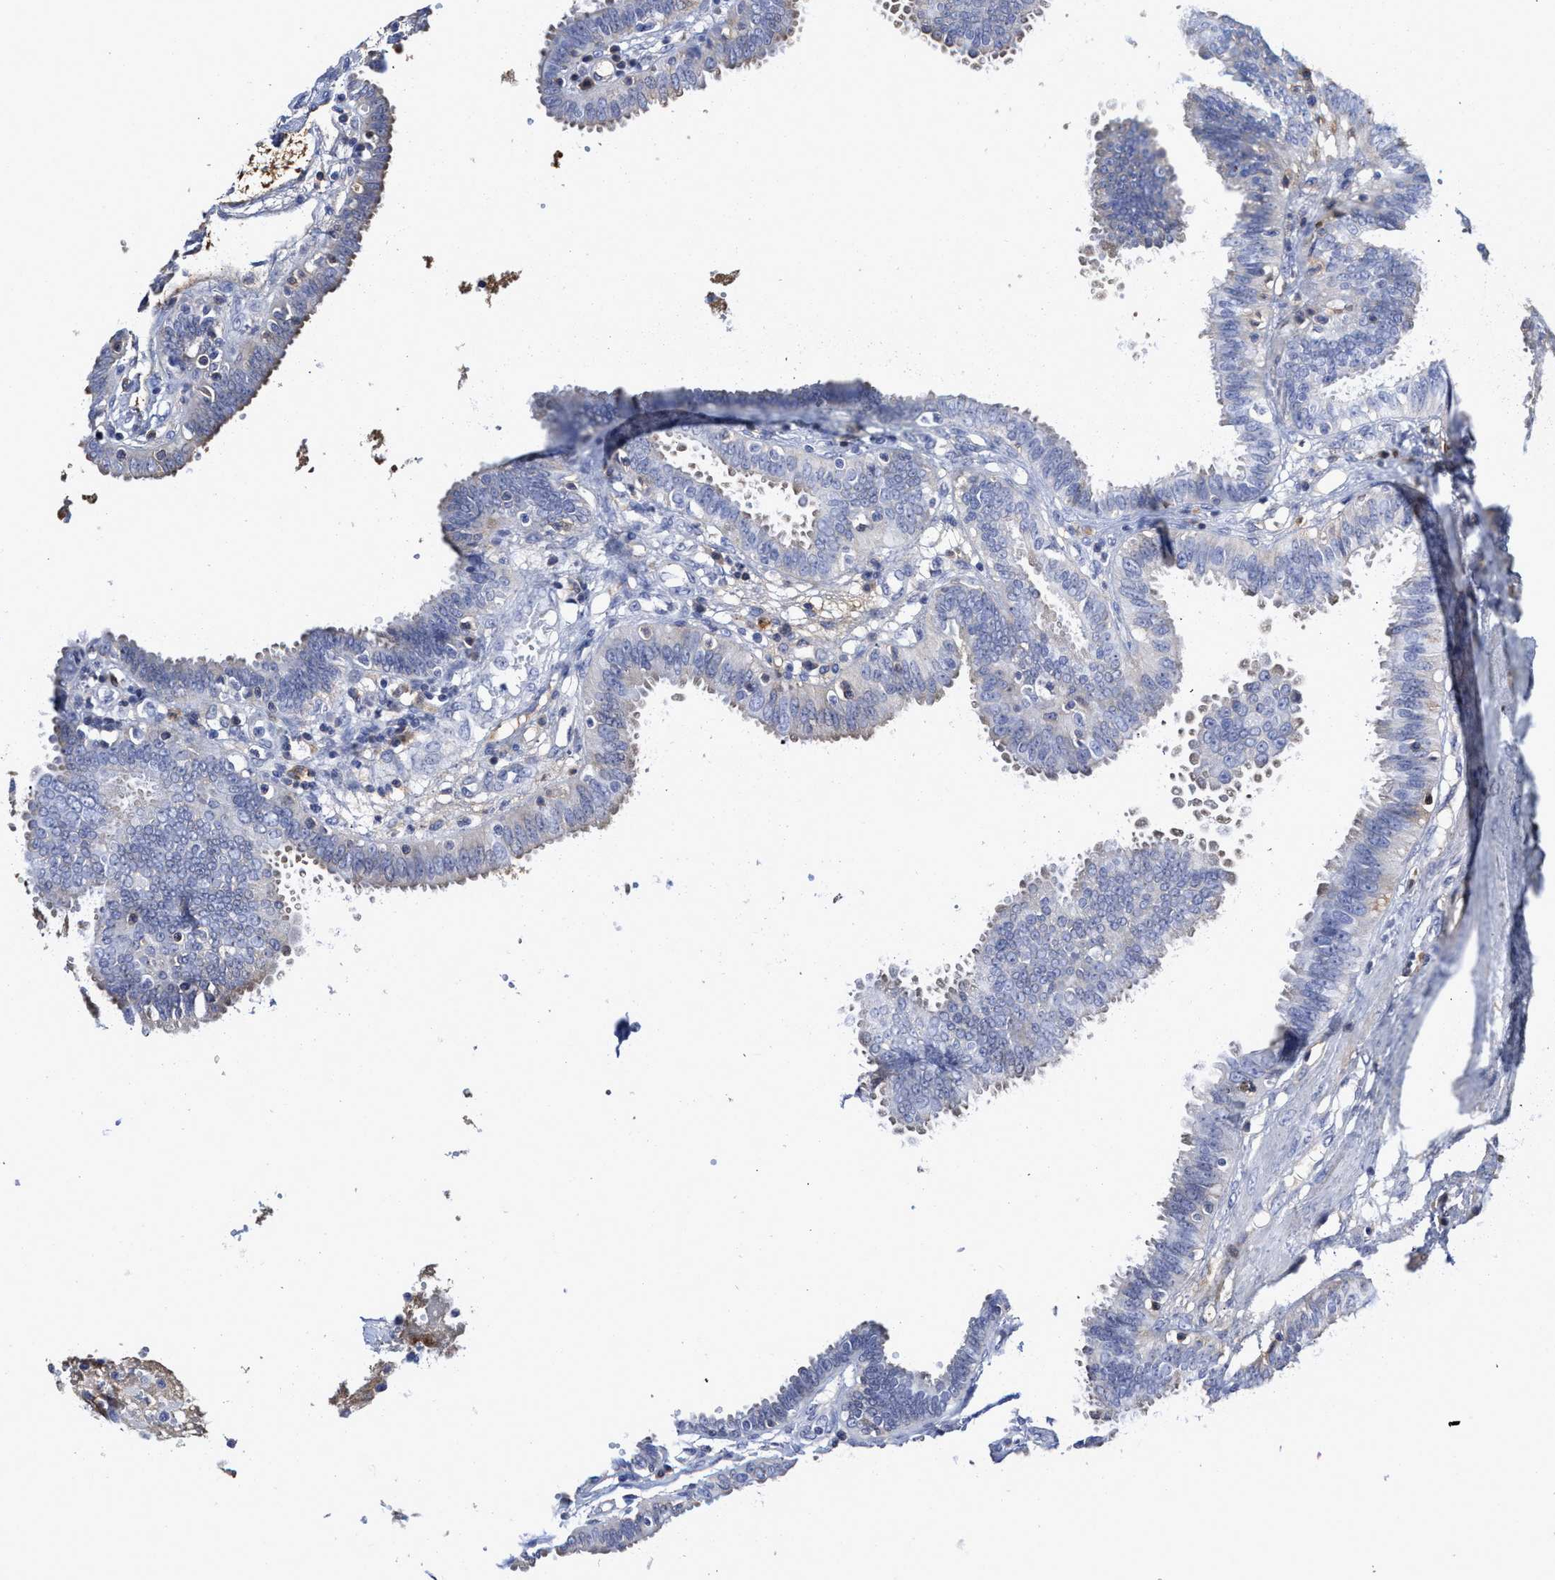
{"staining": {"intensity": "negative", "quantity": "none", "location": "none"}, "tissue": "fallopian tube", "cell_type": "Glandular cells", "image_type": "normal", "snomed": [{"axis": "morphology", "description": "Normal tissue, NOS"}, {"axis": "topography", "description": "Fallopian tube"}], "caption": "Histopathology image shows no protein positivity in glandular cells of benign fallopian tube.", "gene": "C2", "patient": {"sex": "female", "age": 32}}